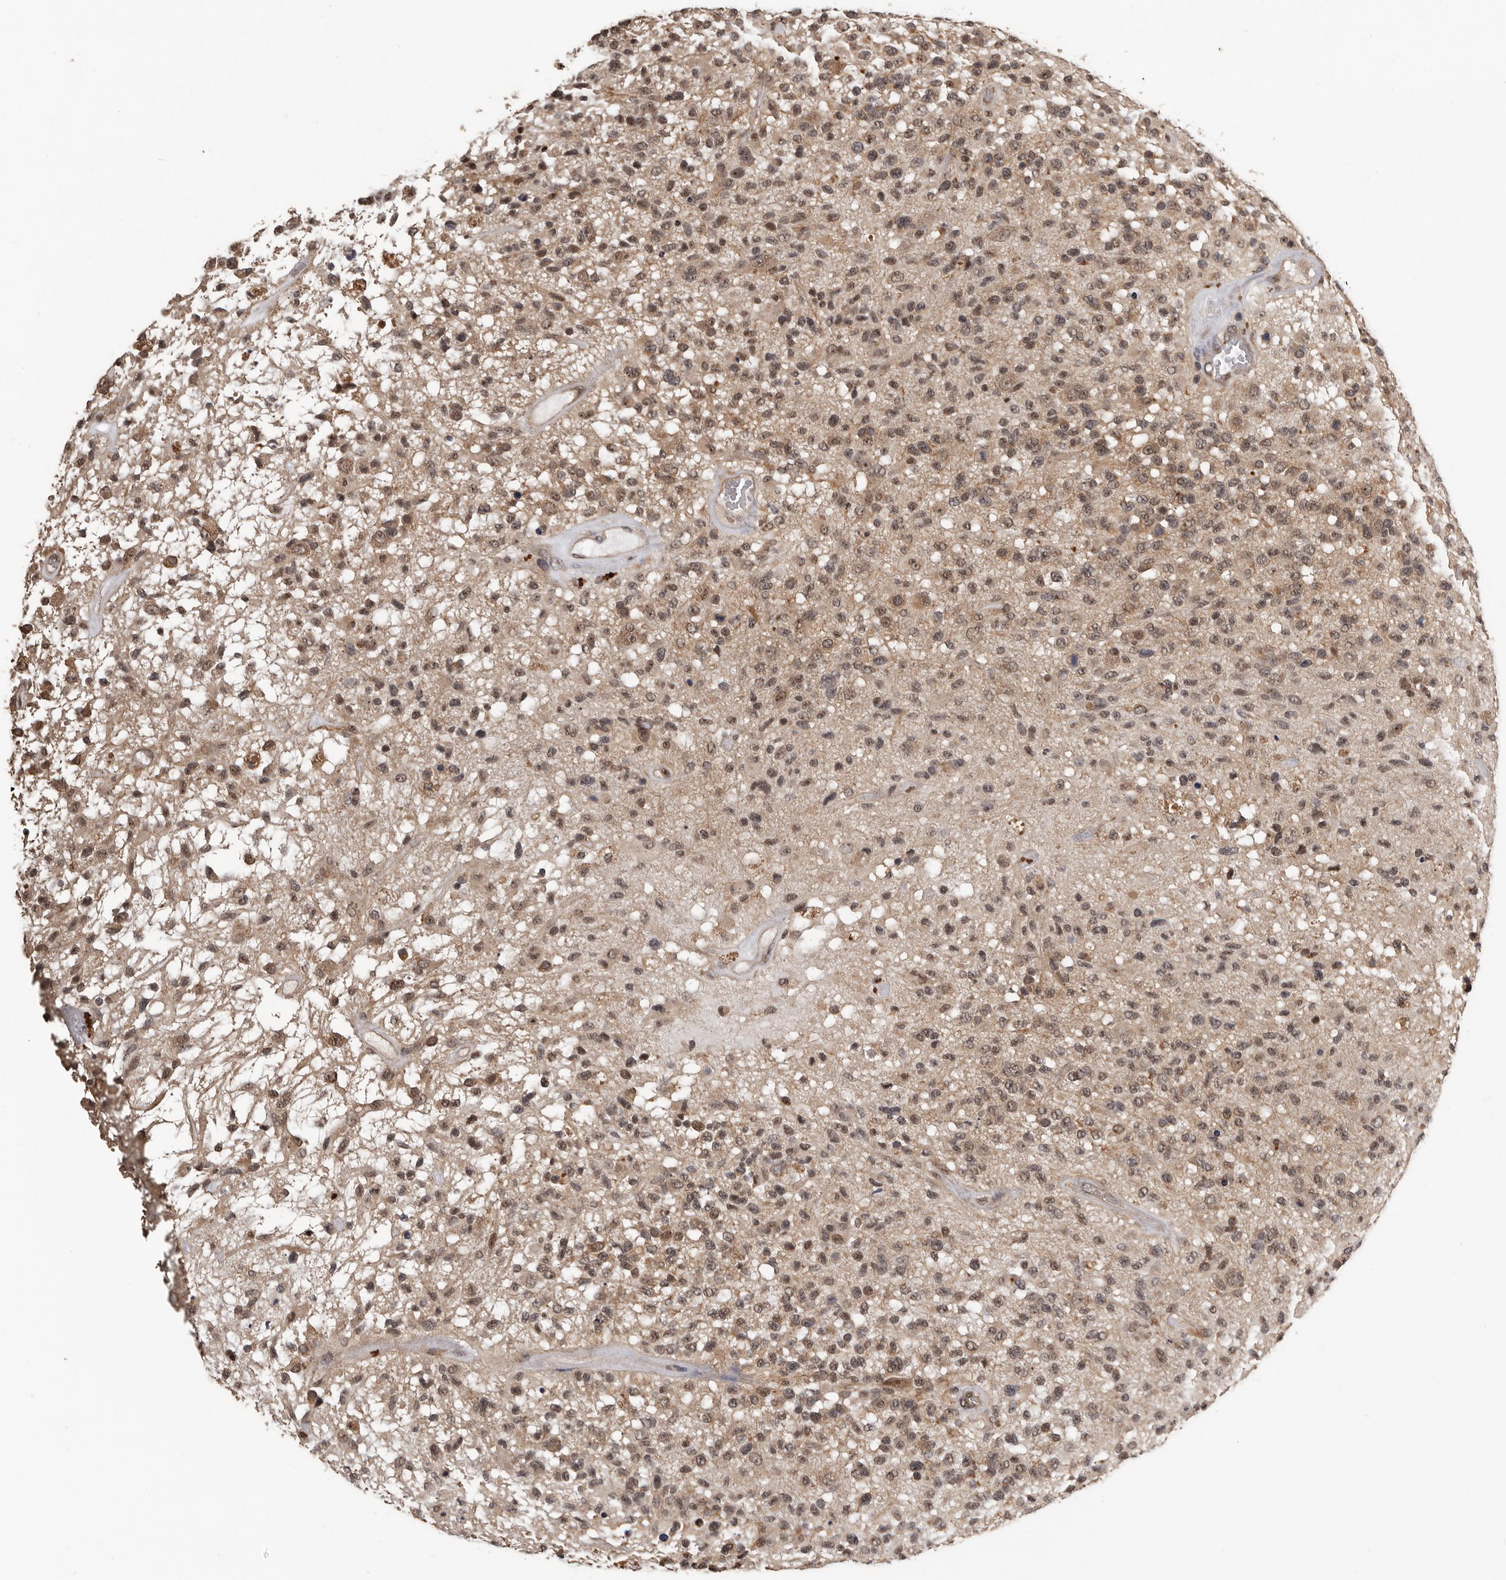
{"staining": {"intensity": "moderate", "quantity": ">75%", "location": "cytoplasmic/membranous,nuclear"}, "tissue": "glioma", "cell_type": "Tumor cells", "image_type": "cancer", "snomed": [{"axis": "morphology", "description": "Glioma, malignant, High grade"}, {"axis": "morphology", "description": "Glioblastoma, NOS"}, {"axis": "topography", "description": "Brain"}], "caption": "IHC of human malignant high-grade glioma exhibits medium levels of moderate cytoplasmic/membranous and nuclear positivity in about >75% of tumor cells.", "gene": "VPS37A", "patient": {"sex": "male", "age": 60}}